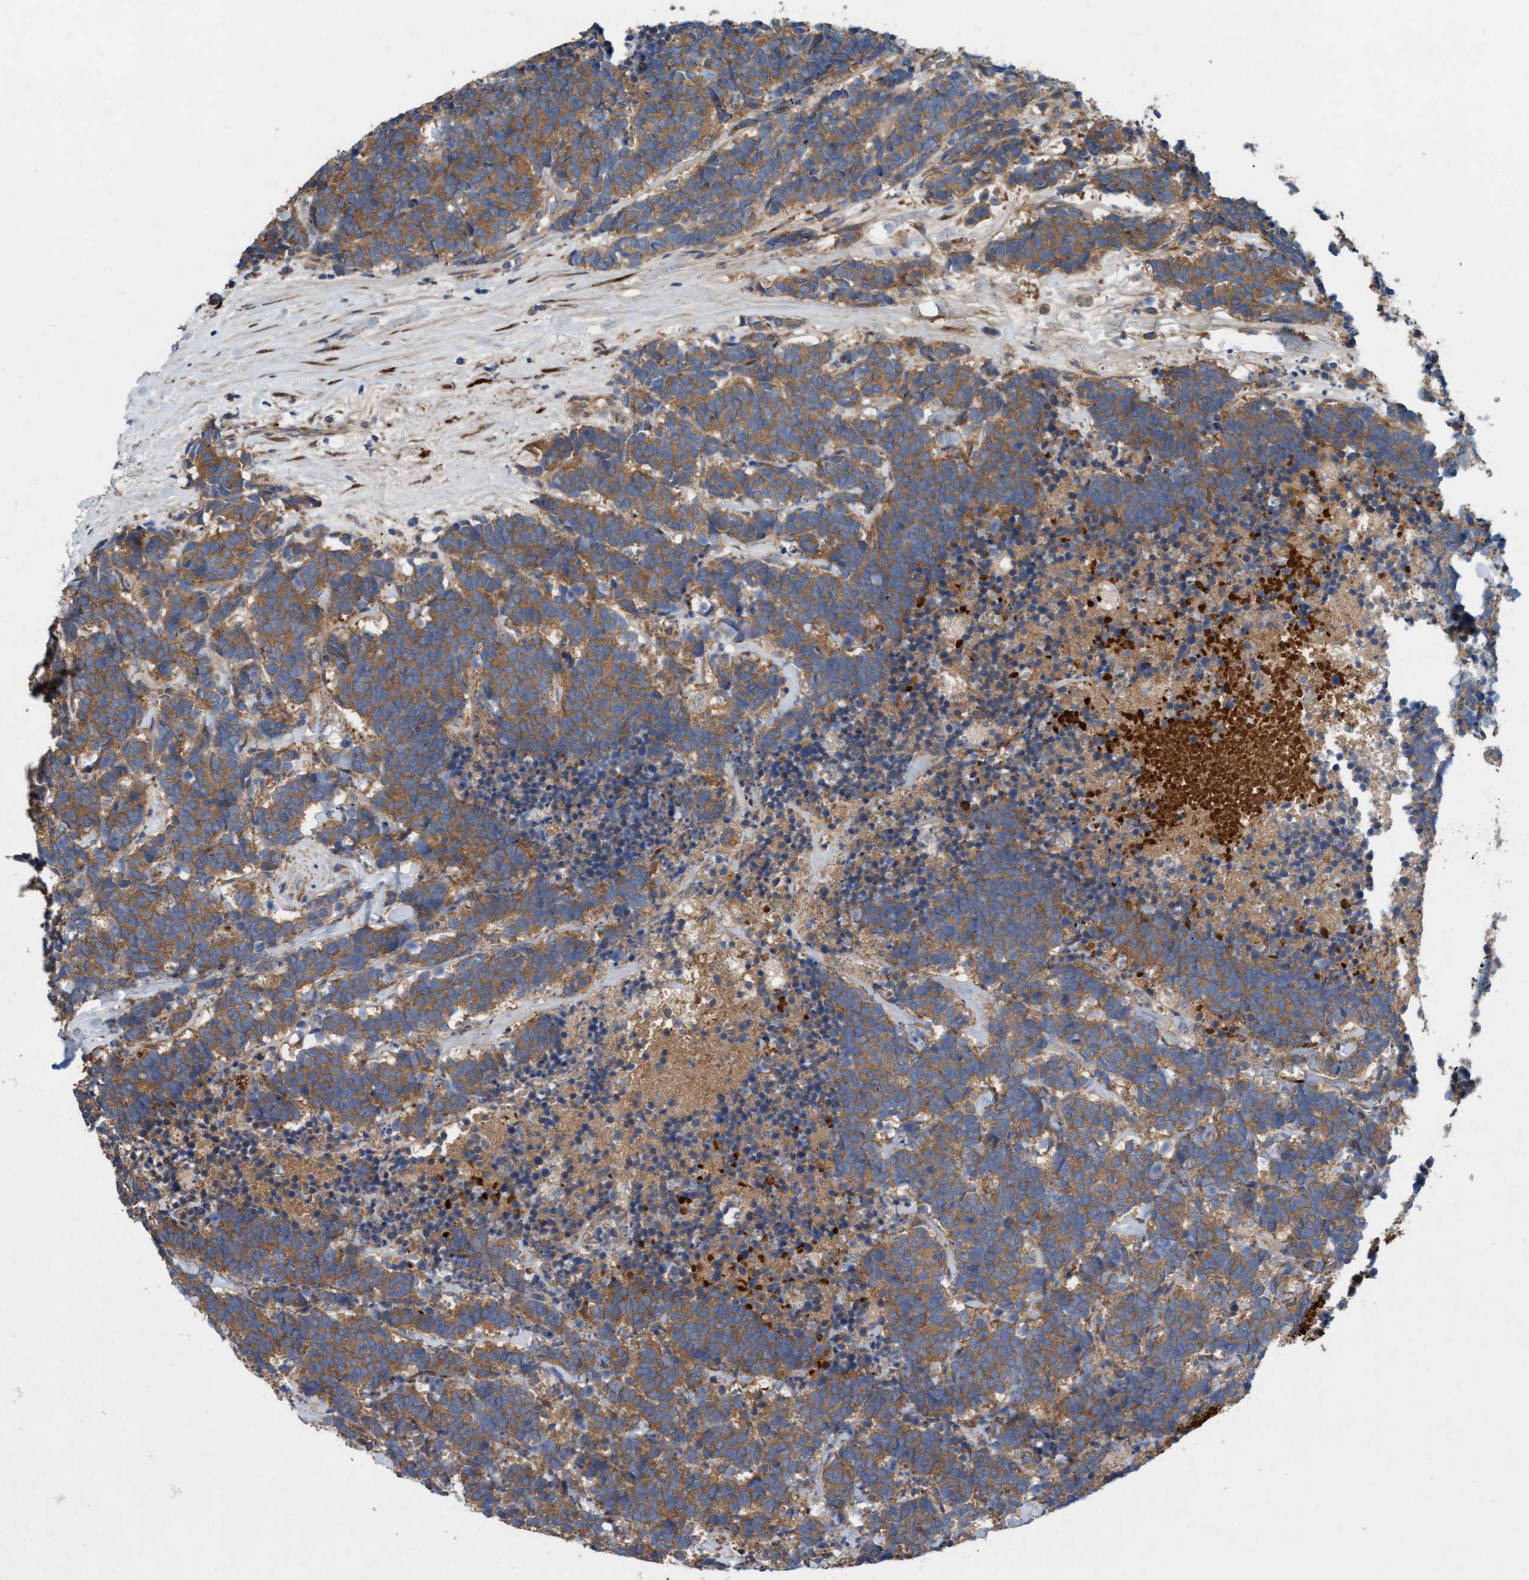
{"staining": {"intensity": "moderate", "quantity": ">75%", "location": "cytoplasmic/membranous"}, "tissue": "carcinoid", "cell_type": "Tumor cells", "image_type": "cancer", "snomed": [{"axis": "morphology", "description": "Carcinoma, NOS"}, {"axis": "morphology", "description": "Carcinoid, malignant, NOS"}, {"axis": "topography", "description": "Urinary bladder"}], "caption": "Immunohistochemical staining of carcinoid reveals medium levels of moderate cytoplasmic/membranous staining in about >75% of tumor cells. The staining is performed using DAB (3,3'-diaminobenzidine) brown chromogen to label protein expression. The nuclei are counter-stained blue using hematoxylin.", "gene": "DDHD2", "patient": {"sex": "male", "age": 57}}